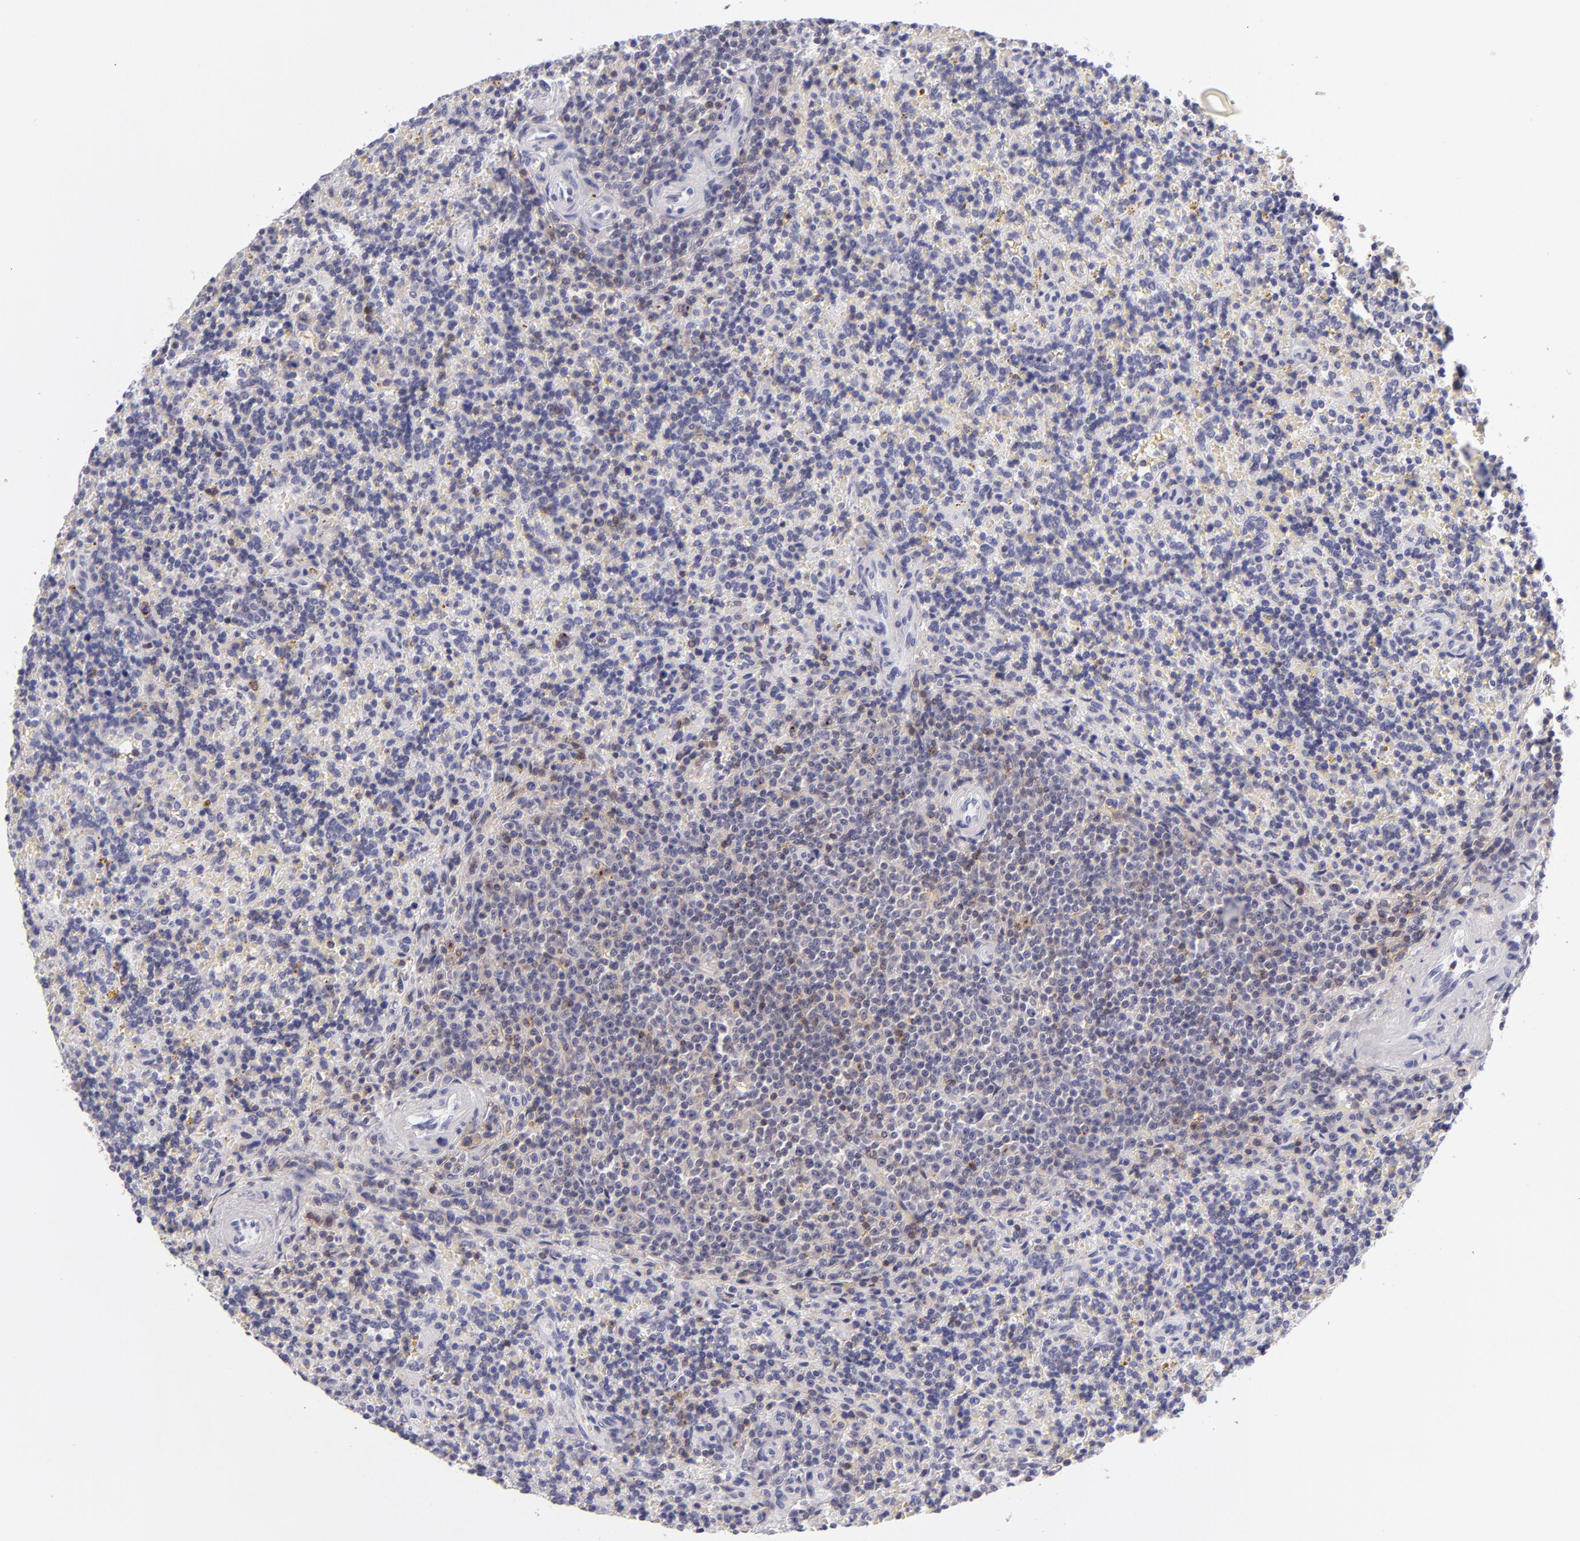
{"staining": {"intensity": "weak", "quantity": "<25%", "location": "cytoplasmic/membranous"}, "tissue": "lymphoma", "cell_type": "Tumor cells", "image_type": "cancer", "snomed": [{"axis": "morphology", "description": "Malignant lymphoma, non-Hodgkin's type, Low grade"}, {"axis": "topography", "description": "Spleen"}], "caption": "DAB (3,3'-diaminobenzidine) immunohistochemical staining of human lymphoma shows no significant staining in tumor cells.", "gene": "CD48", "patient": {"sex": "male", "age": 67}}